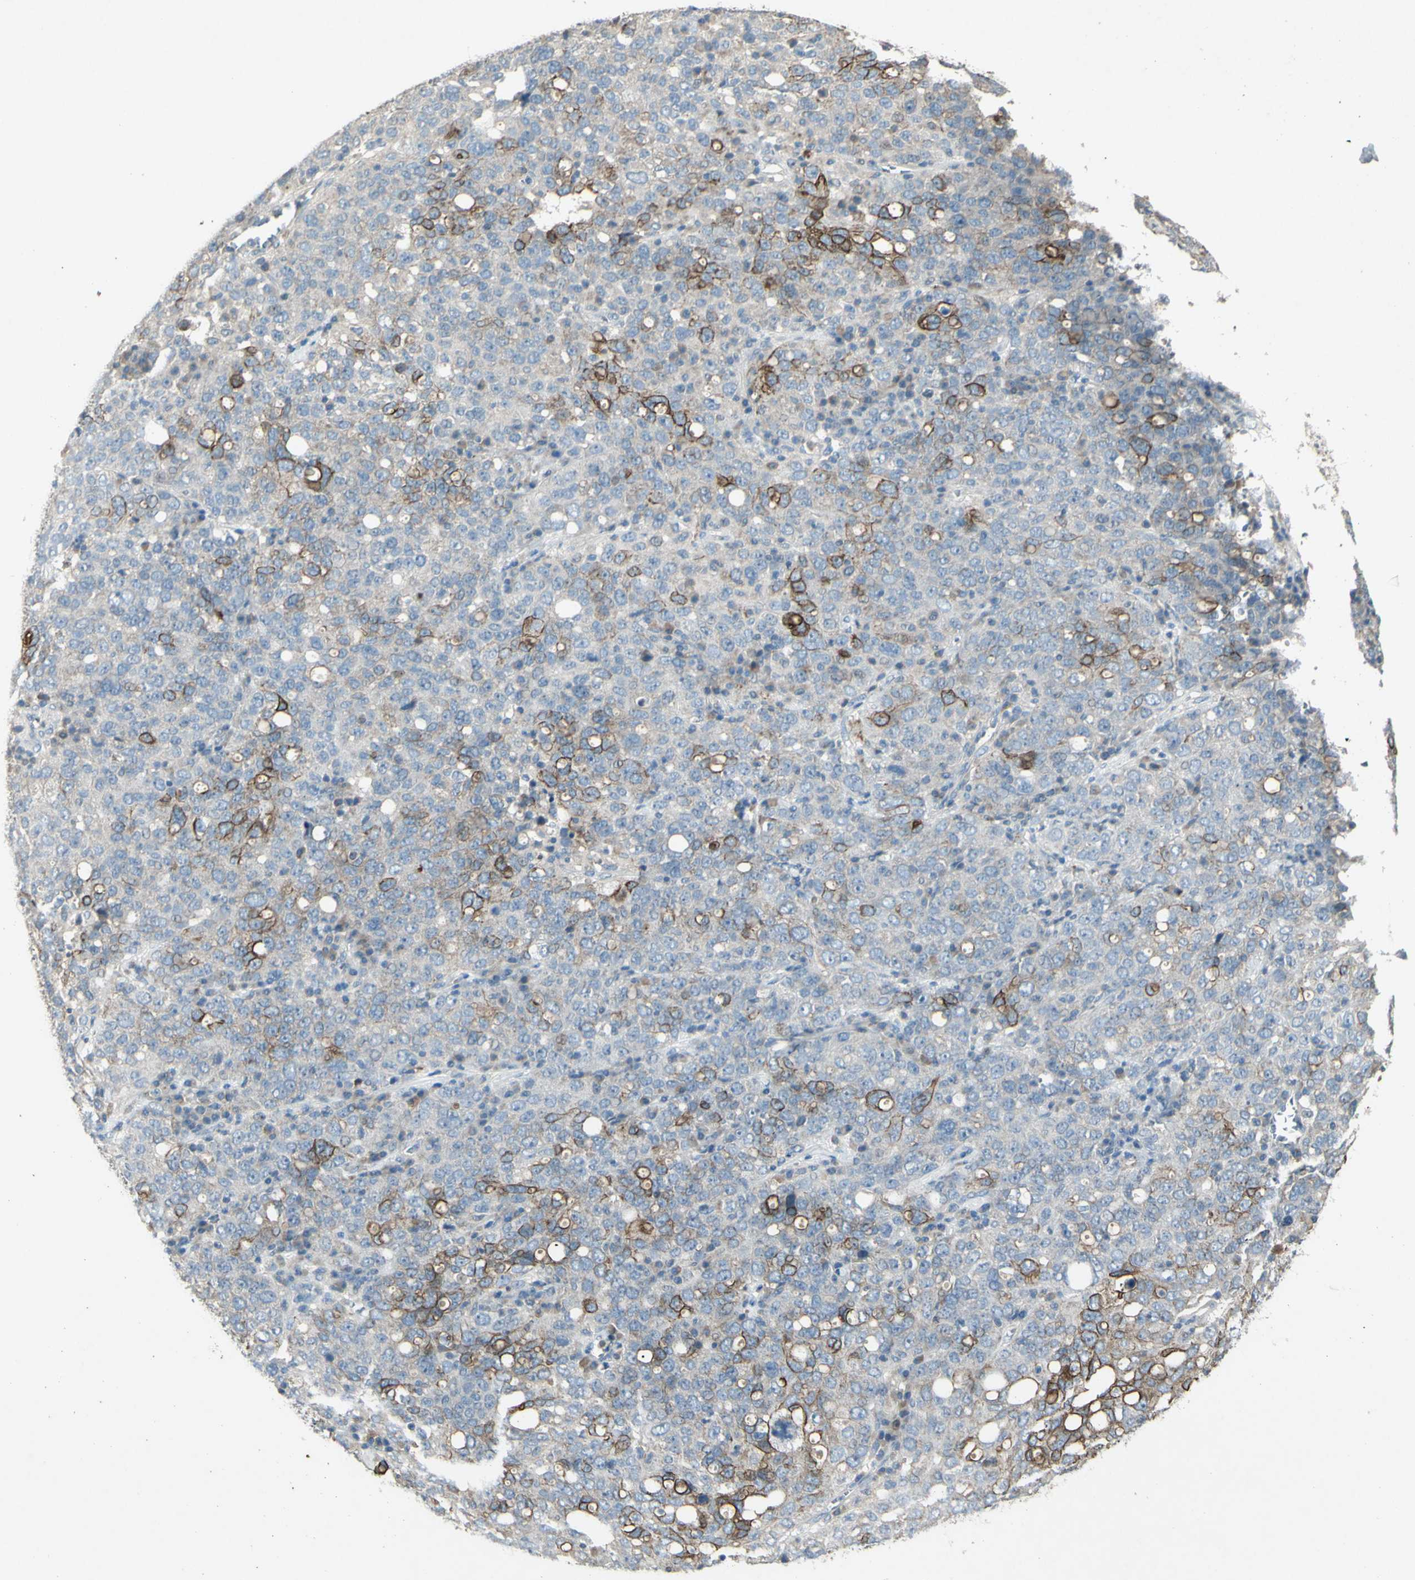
{"staining": {"intensity": "strong", "quantity": "<25%", "location": "cytoplasmic/membranous"}, "tissue": "ovarian cancer", "cell_type": "Tumor cells", "image_type": "cancer", "snomed": [{"axis": "morphology", "description": "Carcinoma, endometroid"}, {"axis": "topography", "description": "Ovary"}], "caption": "Immunohistochemistry (IHC) of human endometroid carcinoma (ovarian) shows medium levels of strong cytoplasmic/membranous expression in approximately <25% of tumor cells.", "gene": "TIMM21", "patient": {"sex": "female", "age": 62}}